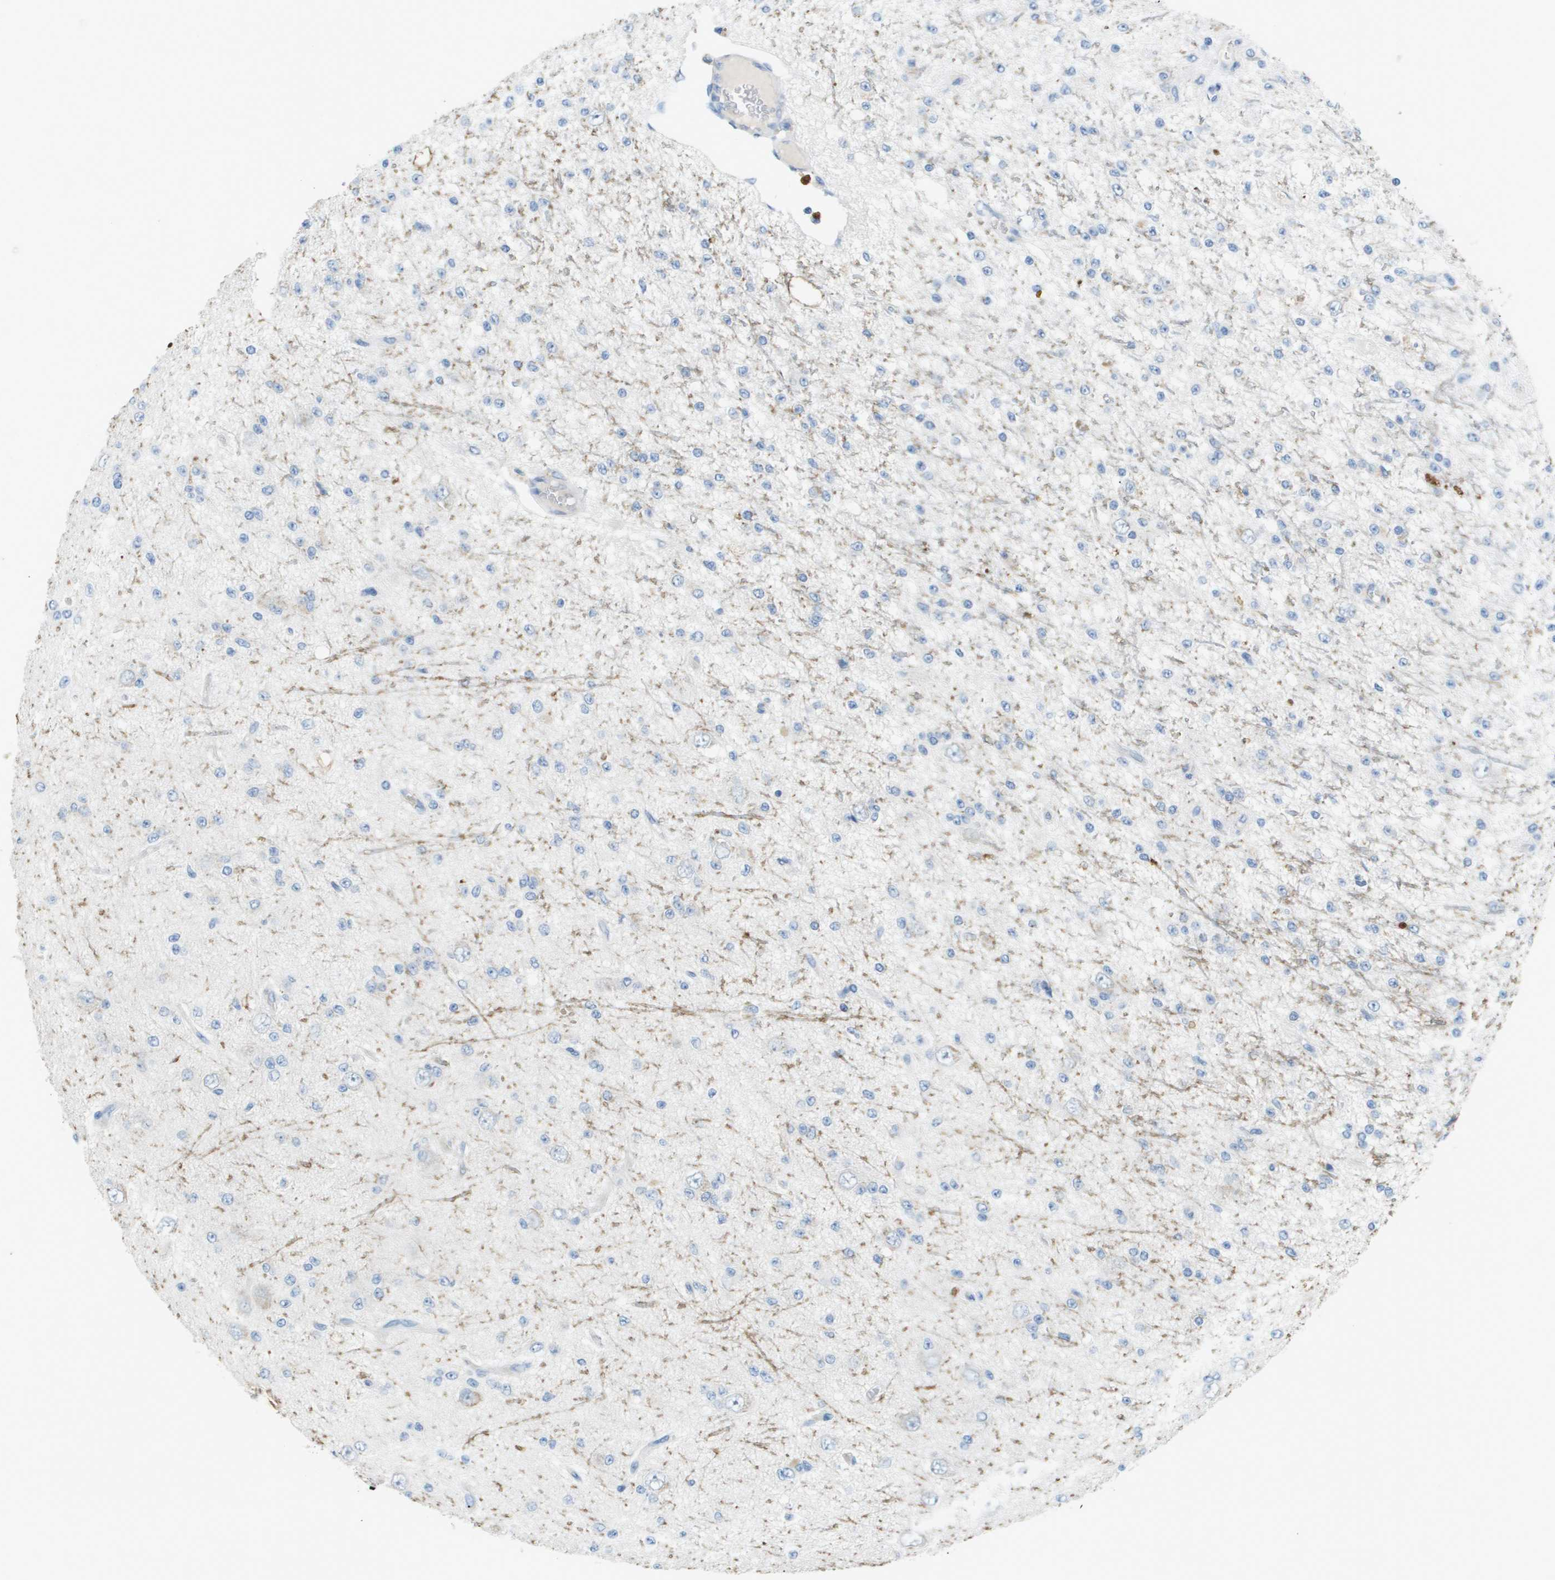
{"staining": {"intensity": "negative", "quantity": "none", "location": "none"}, "tissue": "glioma", "cell_type": "Tumor cells", "image_type": "cancer", "snomed": [{"axis": "morphology", "description": "Glioma, malignant, Low grade"}, {"axis": "topography", "description": "Brain"}], "caption": "Tumor cells are negative for protein expression in human malignant glioma (low-grade).", "gene": "PTGDR2", "patient": {"sex": "male", "age": 38}}